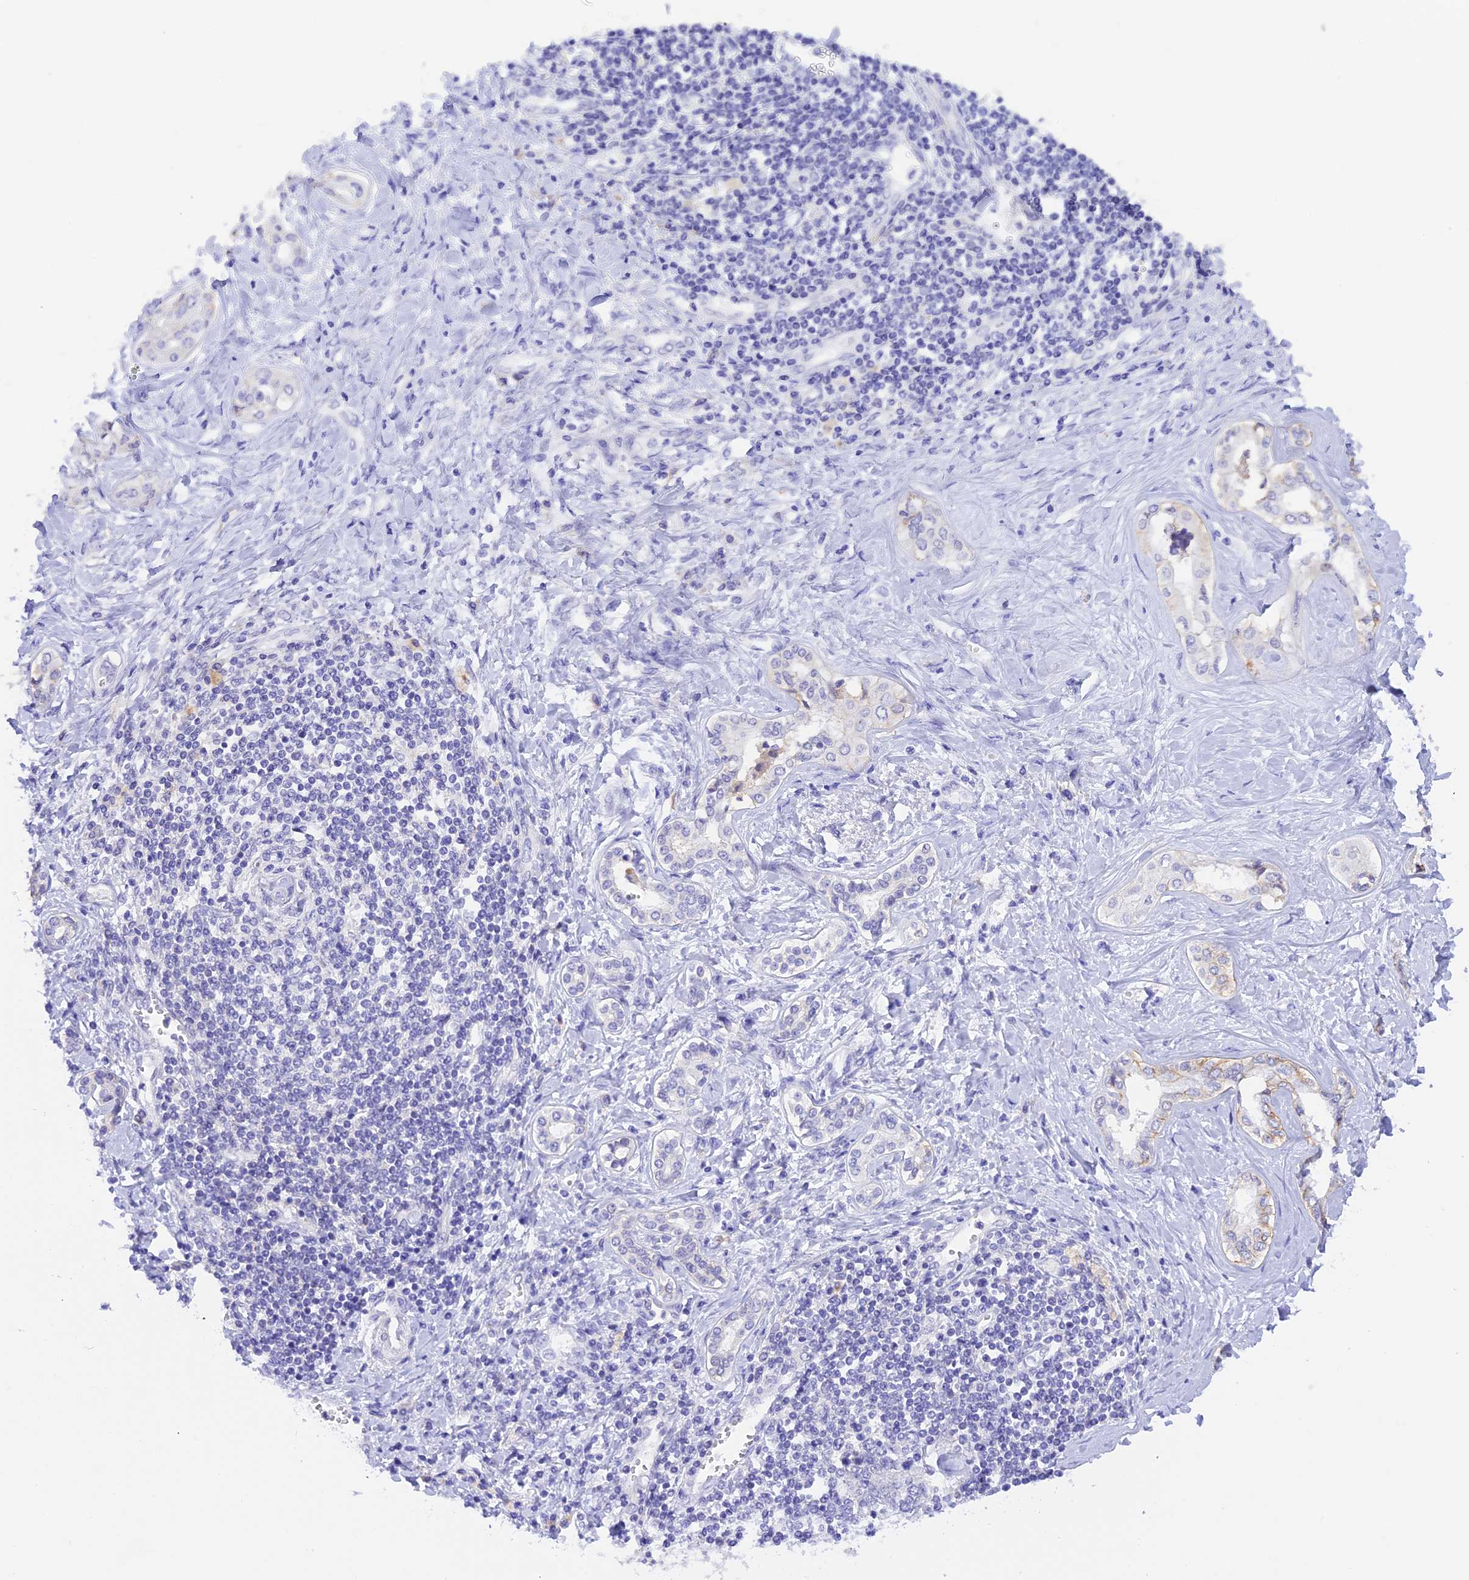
{"staining": {"intensity": "weak", "quantity": "<25%", "location": "cytoplasmic/membranous"}, "tissue": "liver cancer", "cell_type": "Tumor cells", "image_type": "cancer", "snomed": [{"axis": "morphology", "description": "Cholangiocarcinoma"}, {"axis": "topography", "description": "Liver"}], "caption": "Photomicrograph shows no significant protein expression in tumor cells of cholangiocarcinoma (liver).", "gene": "COL6A5", "patient": {"sex": "female", "age": 77}}